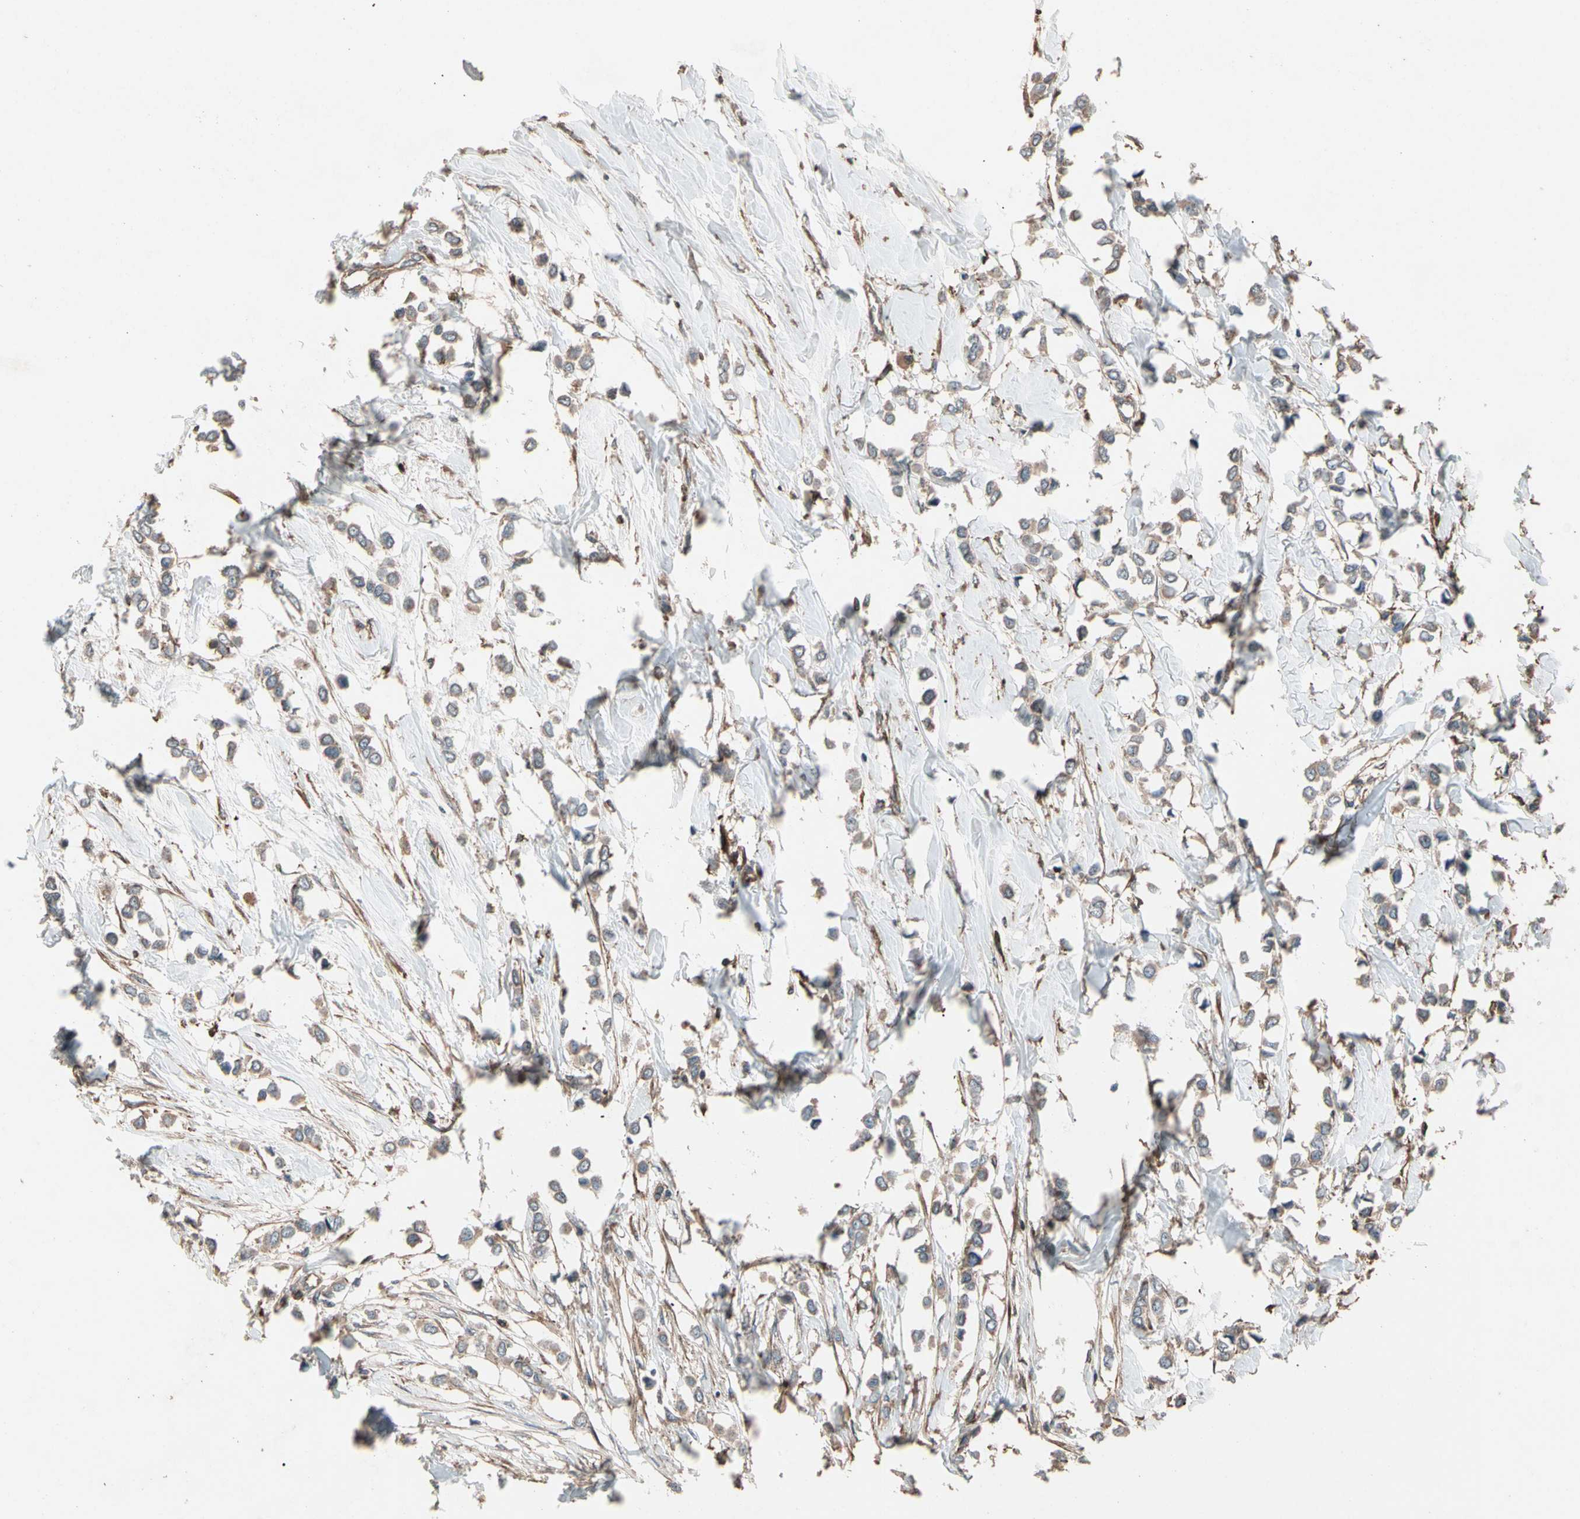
{"staining": {"intensity": "moderate", "quantity": ">75%", "location": "cytoplasmic/membranous"}, "tissue": "breast cancer", "cell_type": "Tumor cells", "image_type": "cancer", "snomed": [{"axis": "morphology", "description": "Lobular carcinoma"}, {"axis": "topography", "description": "Breast"}], "caption": "There is medium levels of moderate cytoplasmic/membranous staining in tumor cells of breast cancer (lobular carcinoma), as demonstrated by immunohistochemical staining (brown color).", "gene": "AGBL2", "patient": {"sex": "female", "age": 51}}